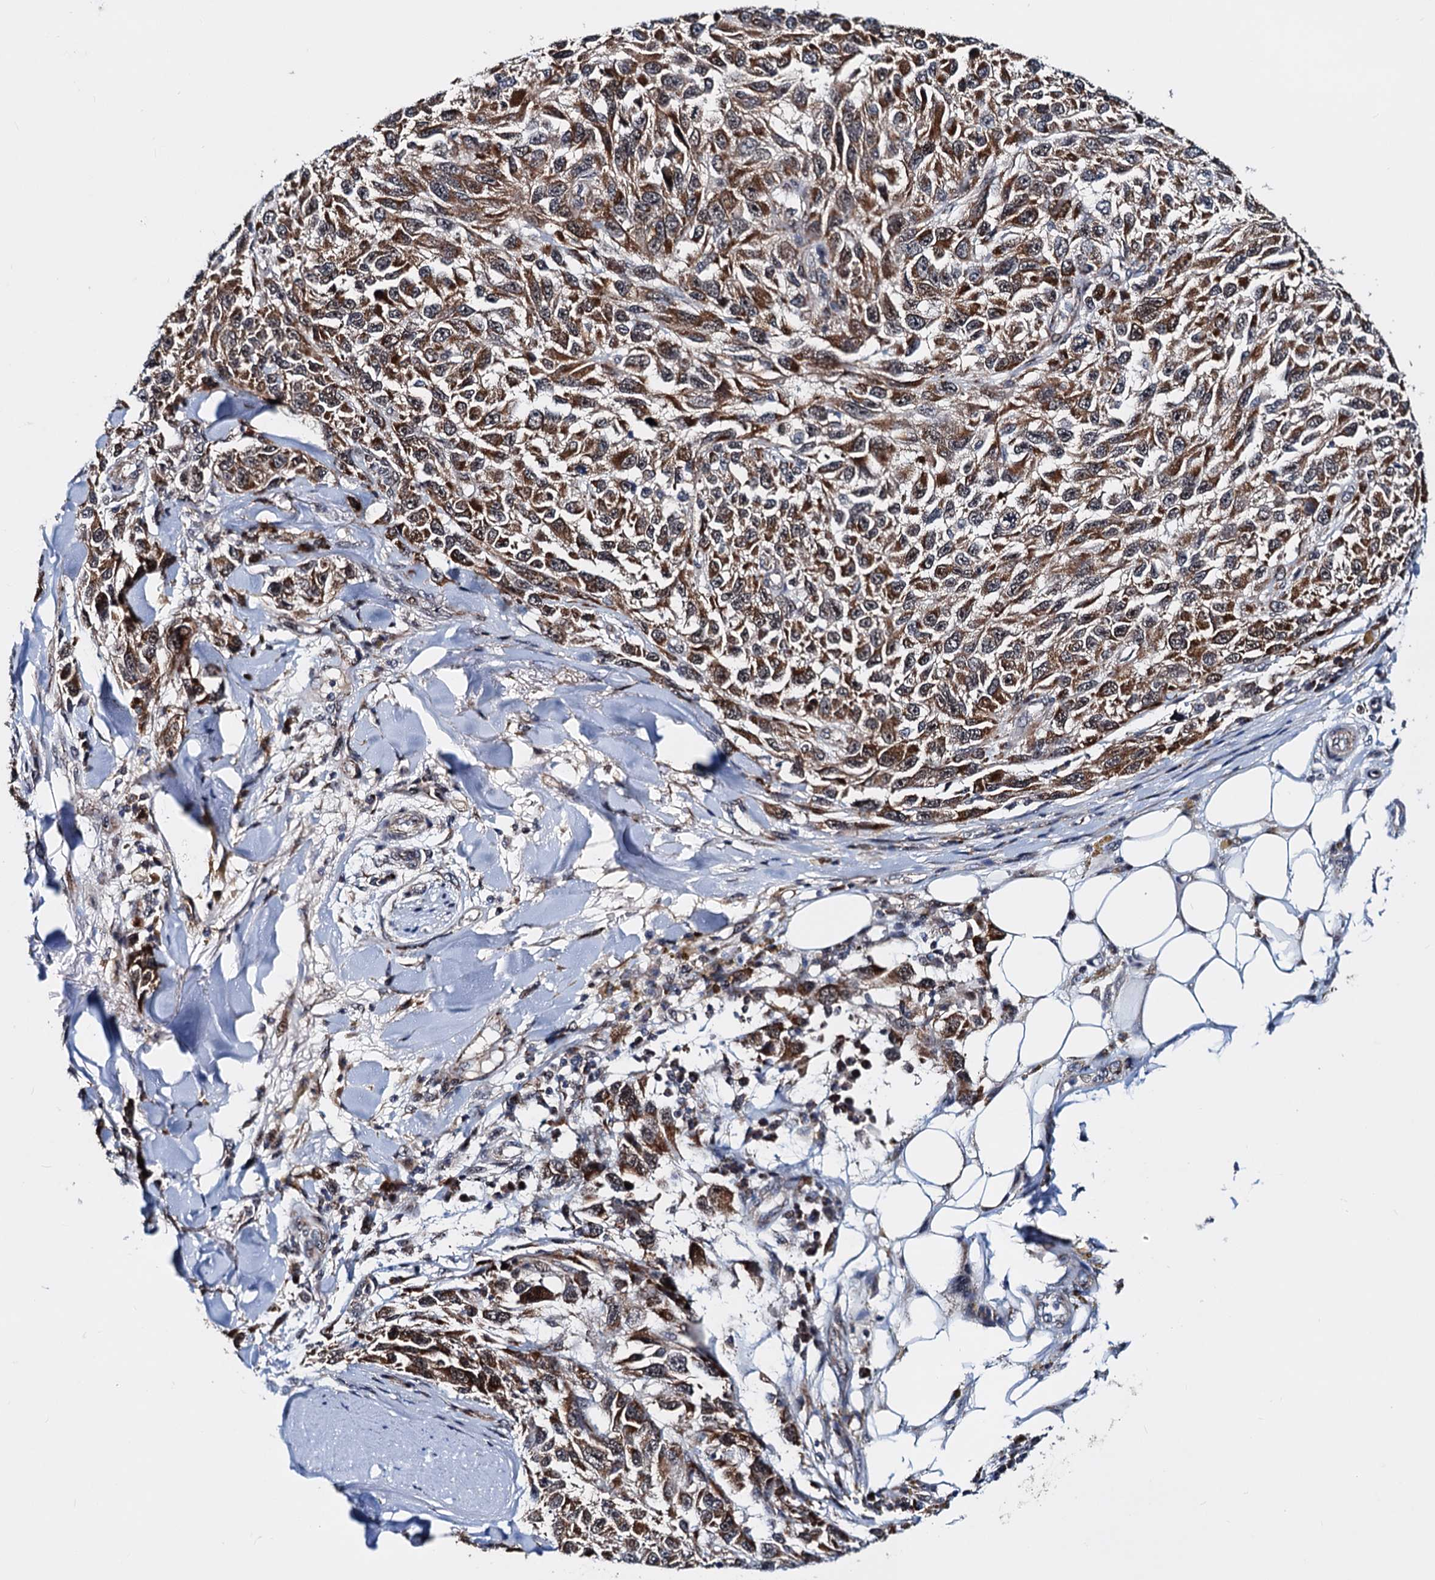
{"staining": {"intensity": "strong", "quantity": ">75%", "location": "cytoplasmic/membranous"}, "tissue": "melanoma", "cell_type": "Tumor cells", "image_type": "cancer", "snomed": [{"axis": "morphology", "description": "Normal tissue, NOS"}, {"axis": "morphology", "description": "Malignant melanoma, NOS"}, {"axis": "topography", "description": "Skin"}], "caption": "Protein analysis of malignant melanoma tissue reveals strong cytoplasmic/membranous positivity in about >75% of tumor cells. (Brightfield microscopy of DAB IHC at high magnification).", "gene": "COA4", "patient": {"sex": "female", "age": 96}}